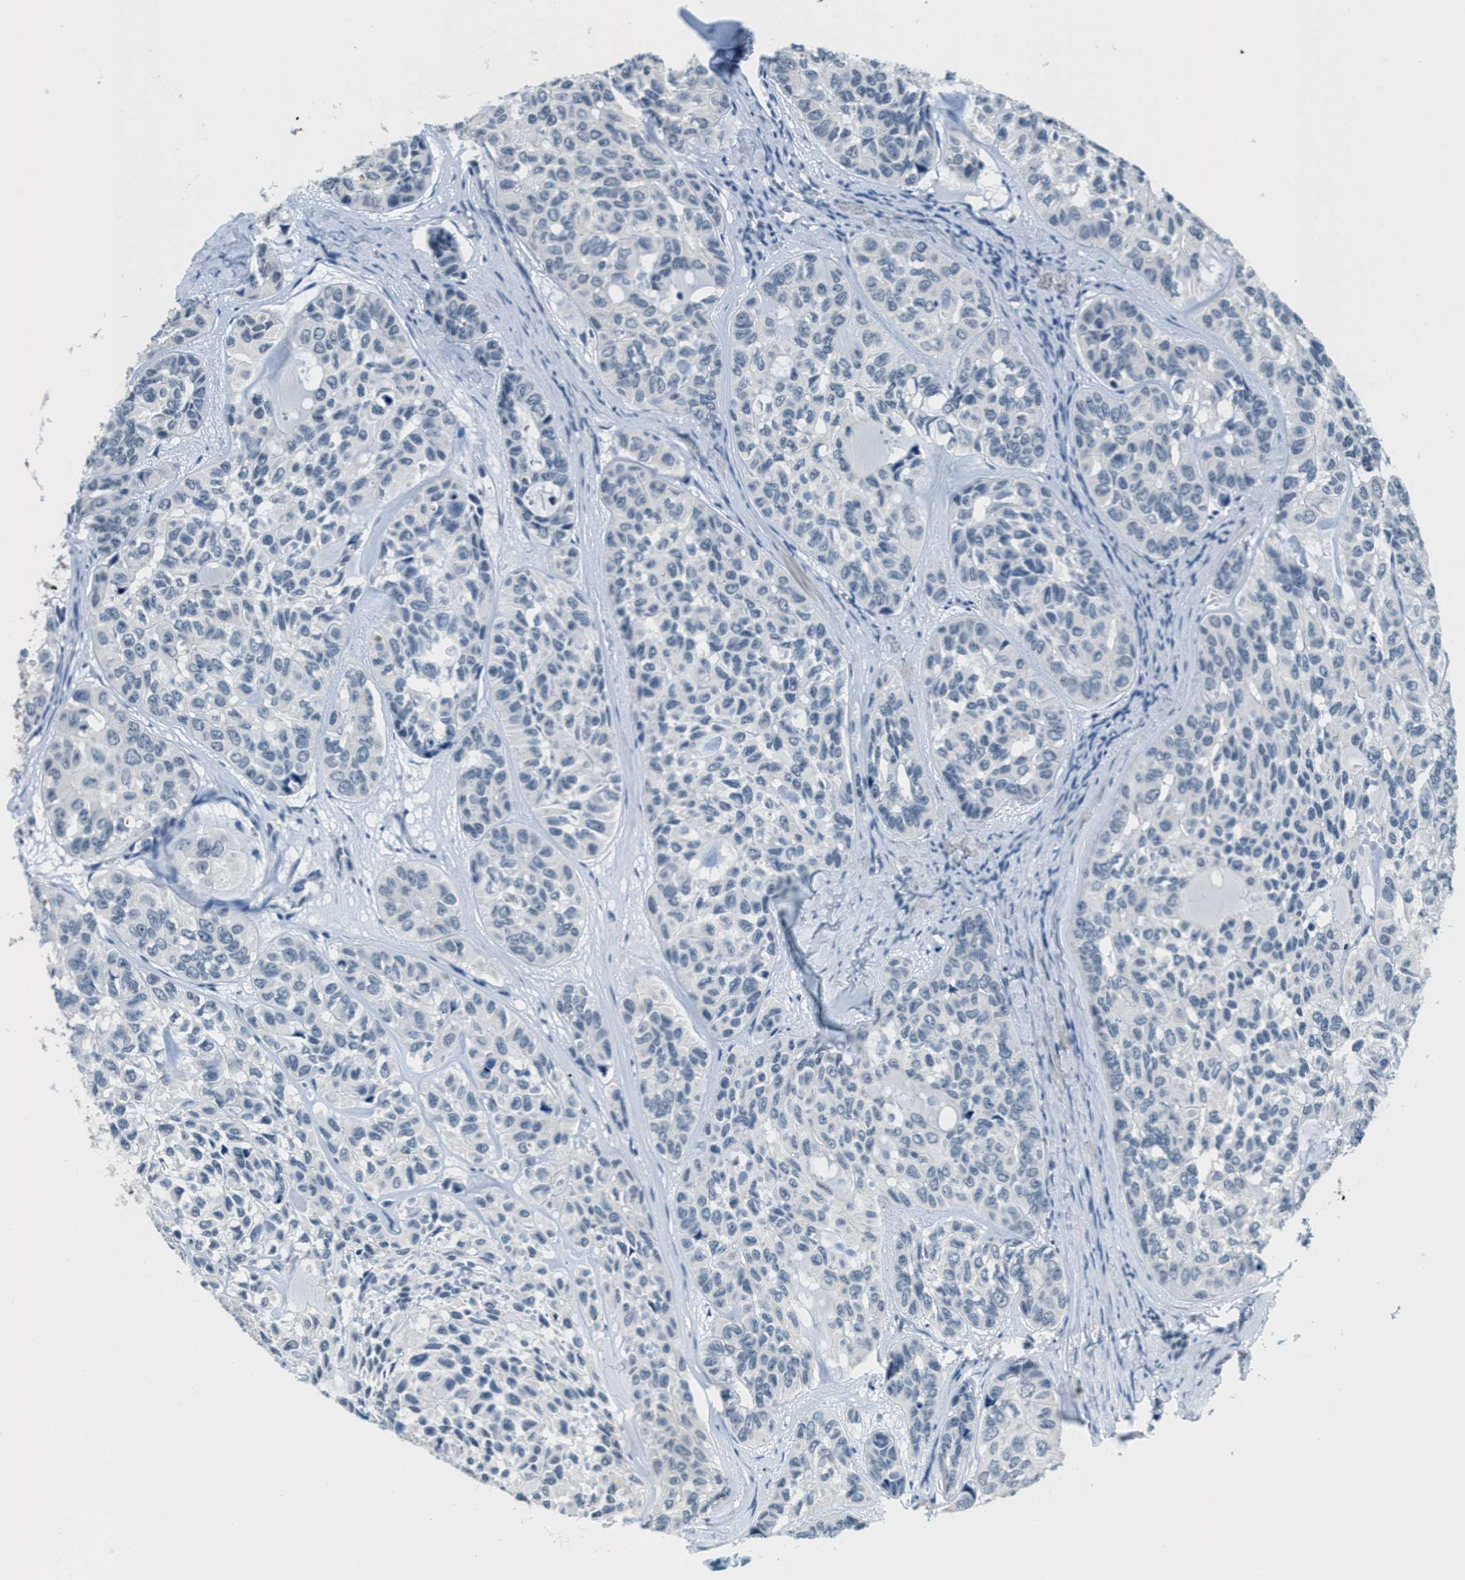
{"staining": {"intensity": "negative", "quantity": "none", "location": "none"}, "tissue": "head and neck cancer", "cell_type": "Tumor cells", "image_type": "cancer", "snomed": [{"axis": "morphology", "description": "Adenocarcinoma, NOS"}, {"axis": "topography", "description": "Salivary gland, NOS"}, {"axis": "topography", "description": "Head-Neck"}], "caption": "Tumor cells show no significant staining in adenocarcinoma (head and neck).", "gene": "CA4", "patient": {"sex": "female", "age": 76}}